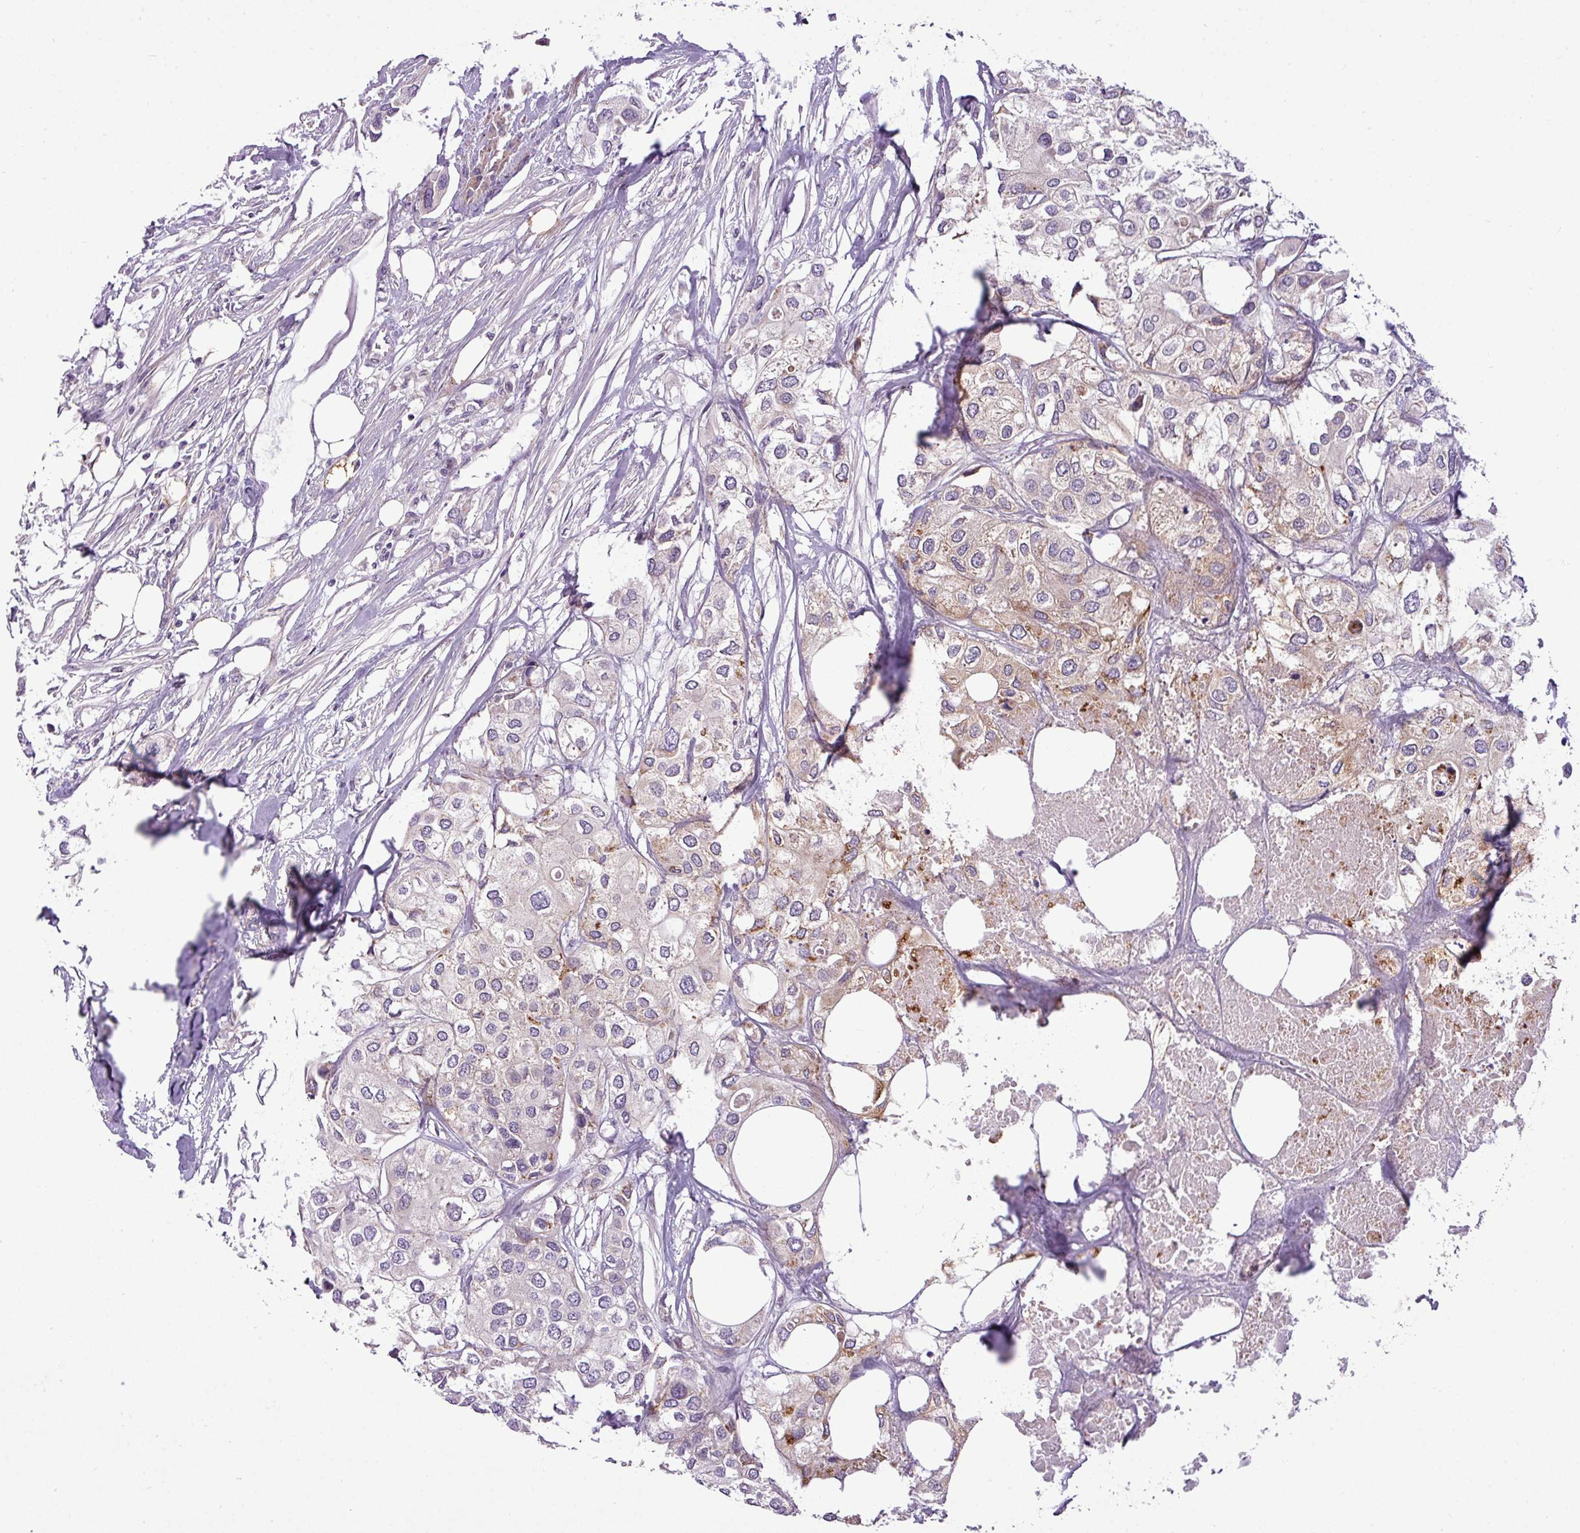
{"staining": {"intensity": "weak", "quantity": "<25%", "location": "cytoplasmic/membranous"}, "tissue": "urothelial cancer", "cell_type": "Tumor cells", "image_type": "cancer", "snomed": [{"axis": "morphology", "description": "Urothelial carcinoma, High grade"}, {"axis": "topography", "description": "Urinary bladder"}], "caption": "Immunohistochemistry of urothelial cancer demonstrates no staining in tumor cells.", "gene": "ZNF35", "patient": {"sex": "male", "age": 64}}